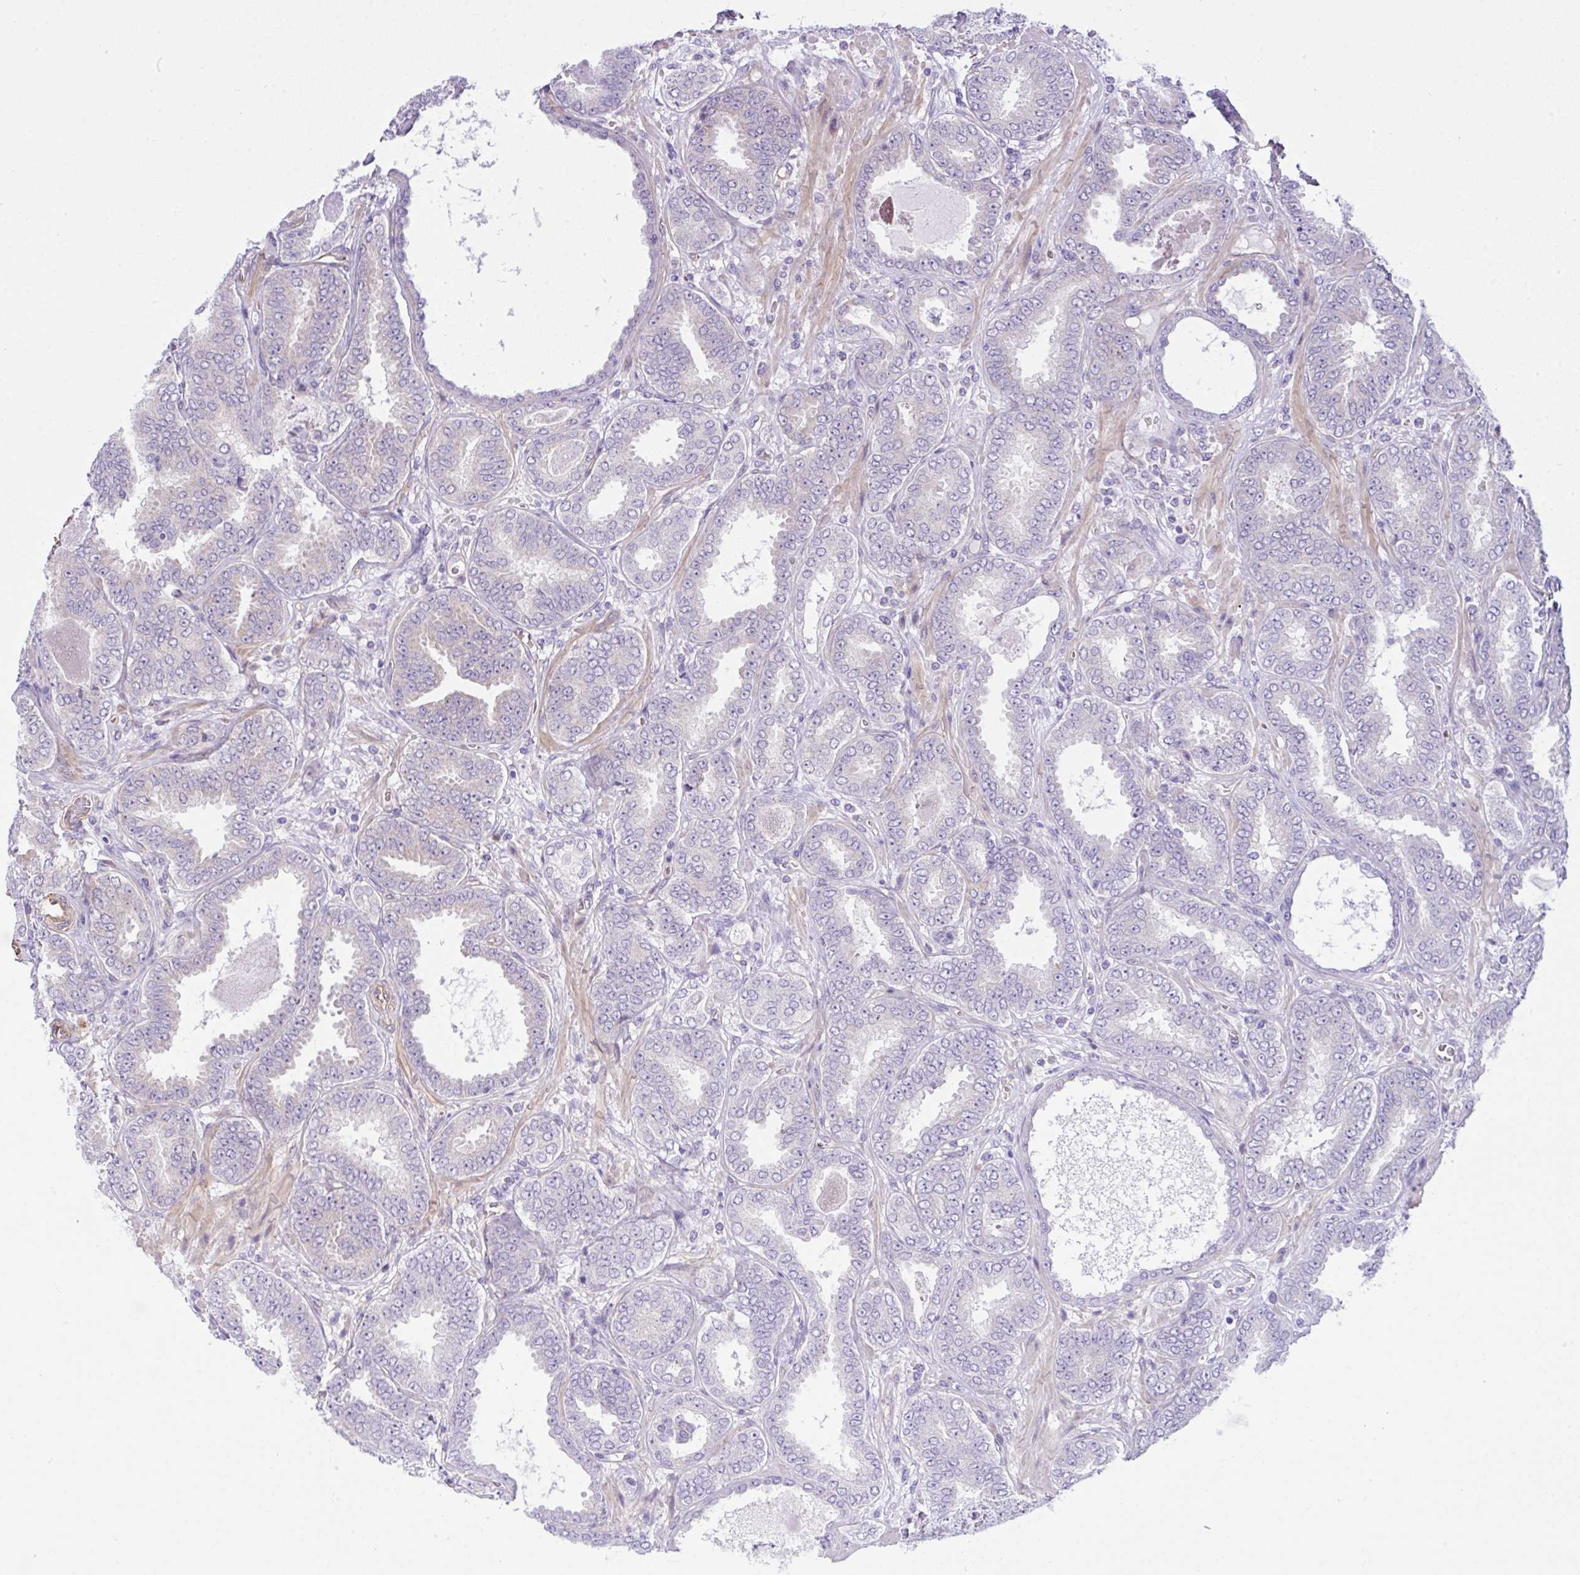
{"staining": {"intensity": "negative", "quantity": "none", "location": "none"}, "tissue": "prostate cancer", "cell_type": "Tumor cells", "image_type": "cancer", "snomed": [{"axis": "morphology", "description": "Adenocarcinoma, High grade"}, {"axis": "topography", "description": "Prostate"}], "caption": "A histopathology image of human adenocarcinoma (high-grade) (prostate) is negative for staining in tumor cells.", "gene": "RSKR", "patient": {"sex": "male", "age": 72}}